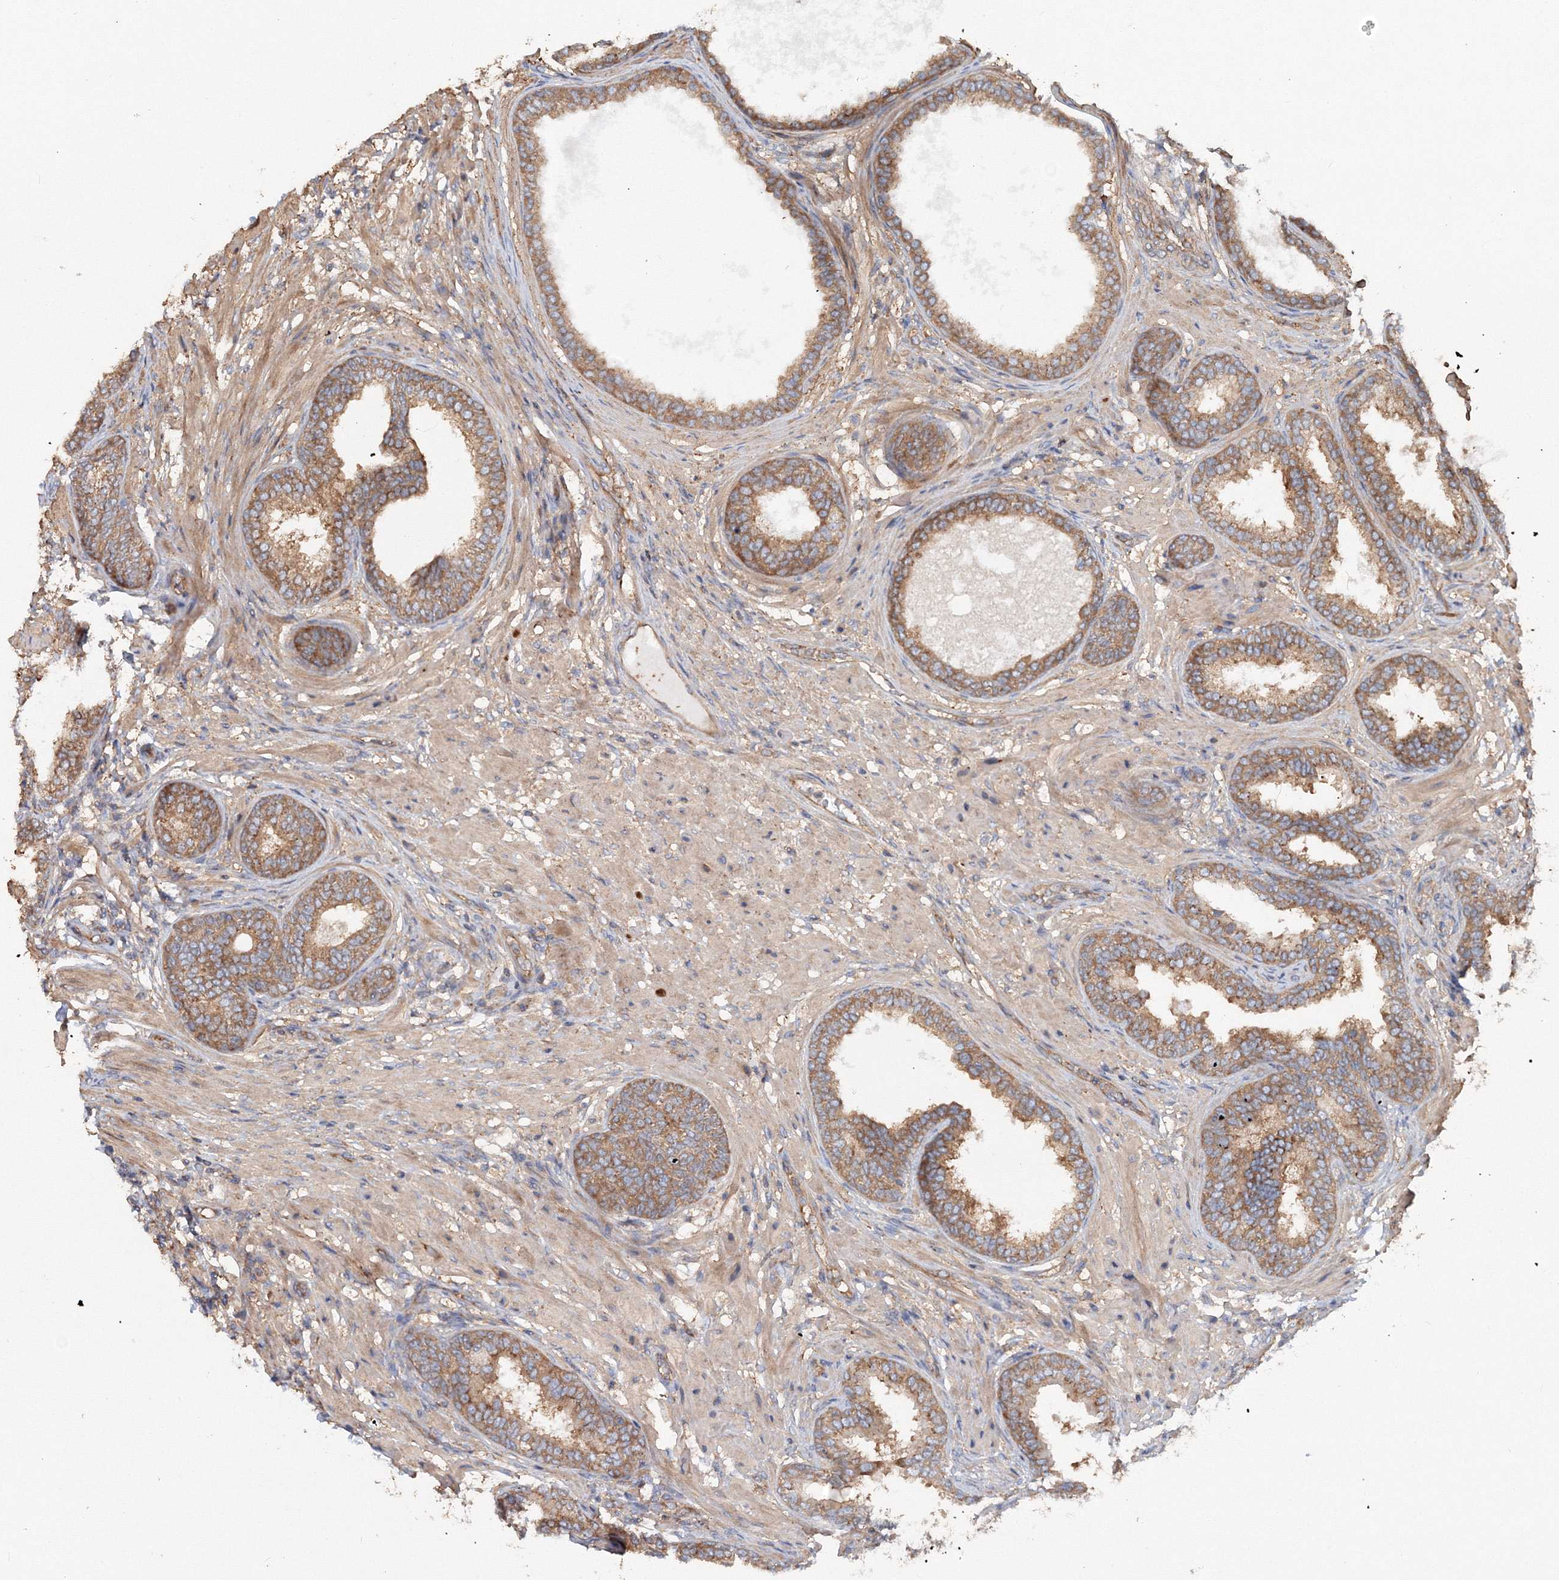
{"staining": {"intensity": "moderate", "quantity": ">75%", "location": "cytoplasmic/membranous"}, "tissue": "prostate", "cell_type": "Glandular cells", "image_type": "normal", "snomed": [{"axis": "morphology", "description": "Normal tissue, NOS"}, {"axis": "topography", "description": "Prostate"}], "caption": "Prostate stained for a protein (brown) reveals moderate cytoplasmic/membranous positive positivity in about >75% of glandular cells.", "gene": "EXOC1", "patient": {"sex": "male", "age": 76}}